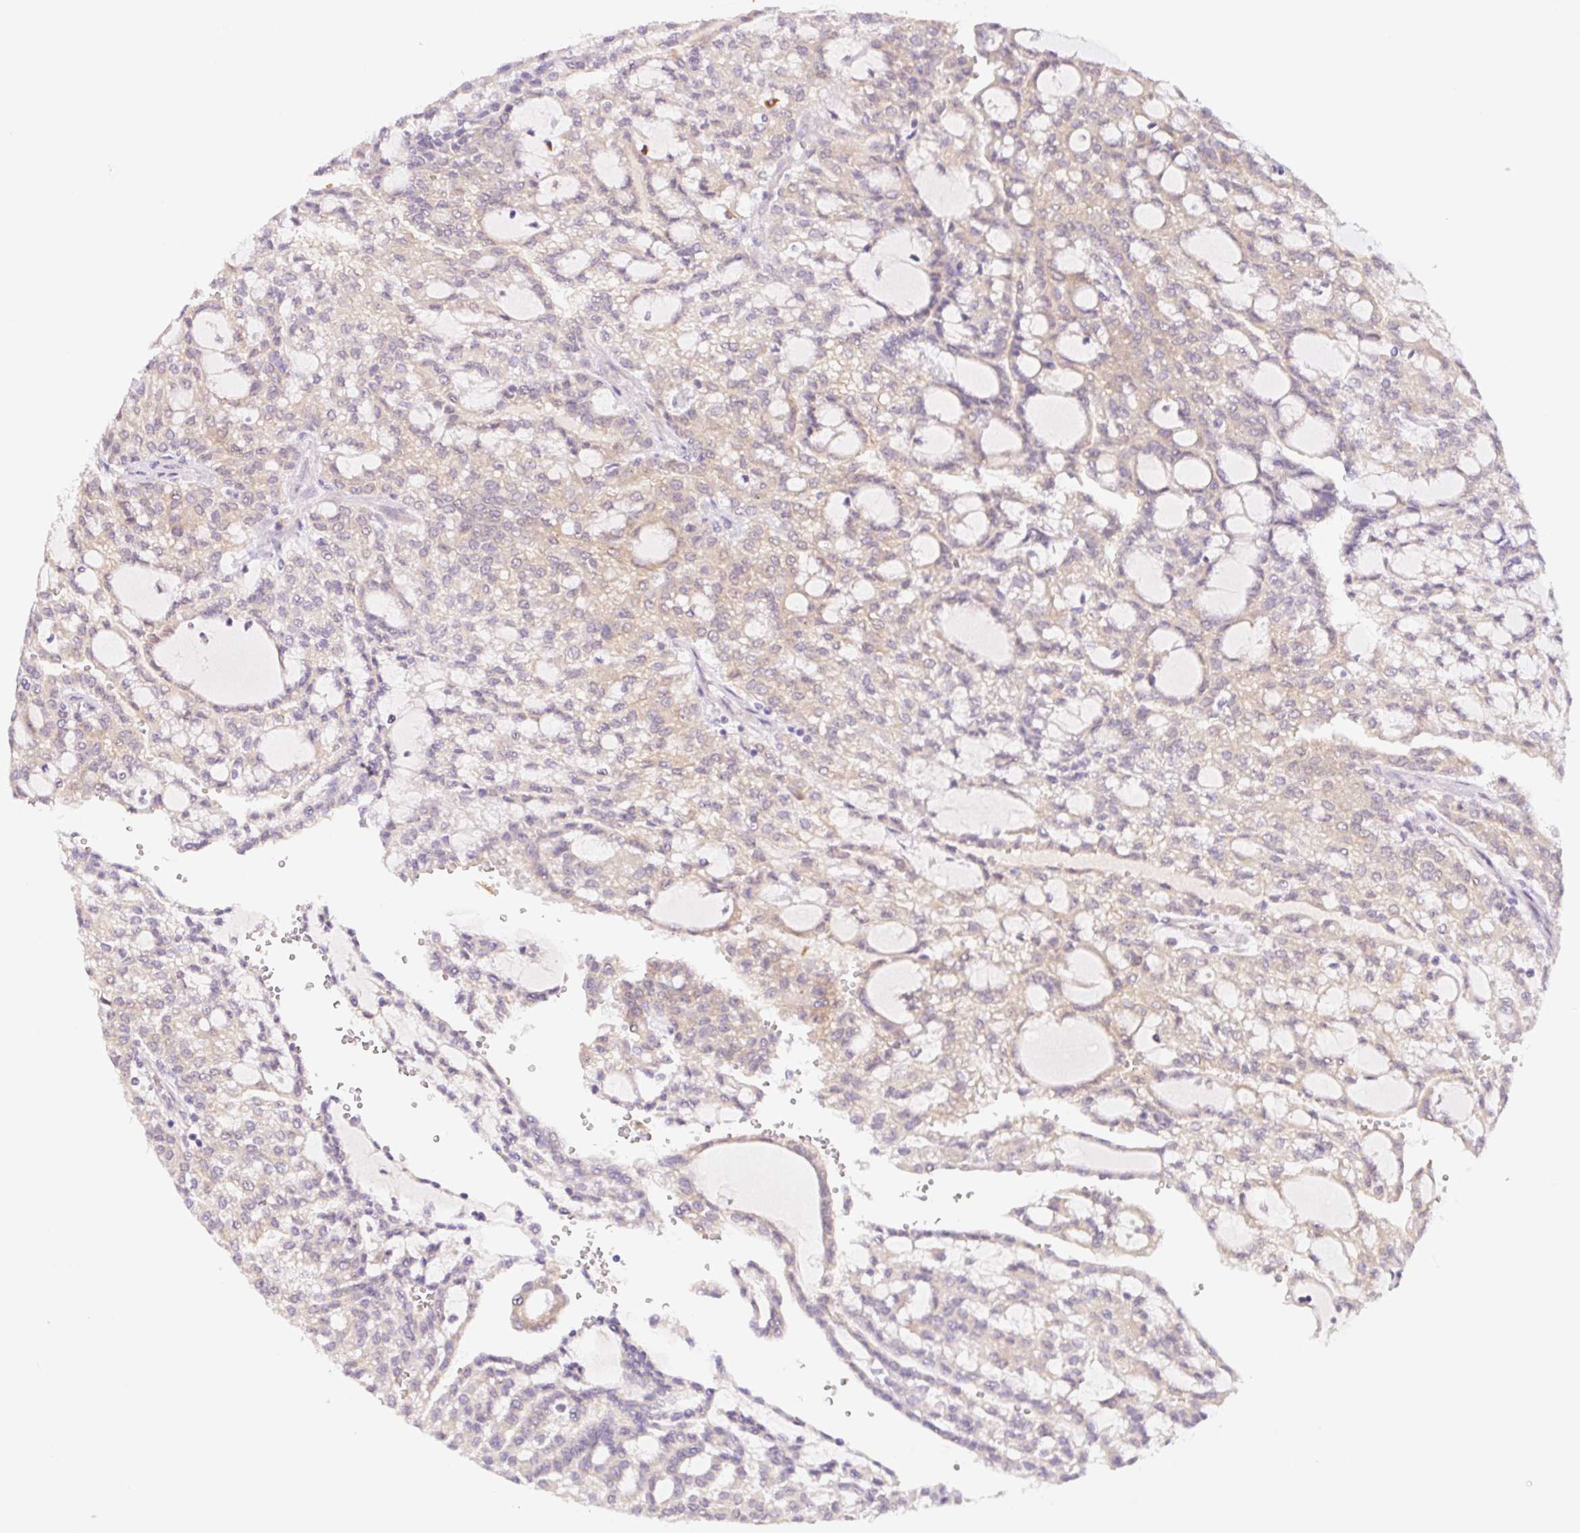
{"staining": {"intensity": "weak", "quantity": ">75%", "location": "cytoplasmic/membranous"}, "tissue": "renal cancer", "cell_type": "Tumor cells", "image_type": "cancer", "snomed": [{"axis": "morphology", "description": "Adenocarcinoma, NOS"}, {"axis": "topography", "description": "Kidney"}], "caption": "The micrograph reveals immunohistochemical staining of renal cancer (adenocarcinoma). There is weak cytoplasmic/membranous positivity is appreciated in approximately >75% of tumor cells. The staining was performed using DAB (3,3'-diaminobenzidine), with brown indicating positive protein expression. Nuclei are stained blue with hematoxylin.", "gene": "DYNC2LI1", "patient": {"sex": "male", "age": 63}}